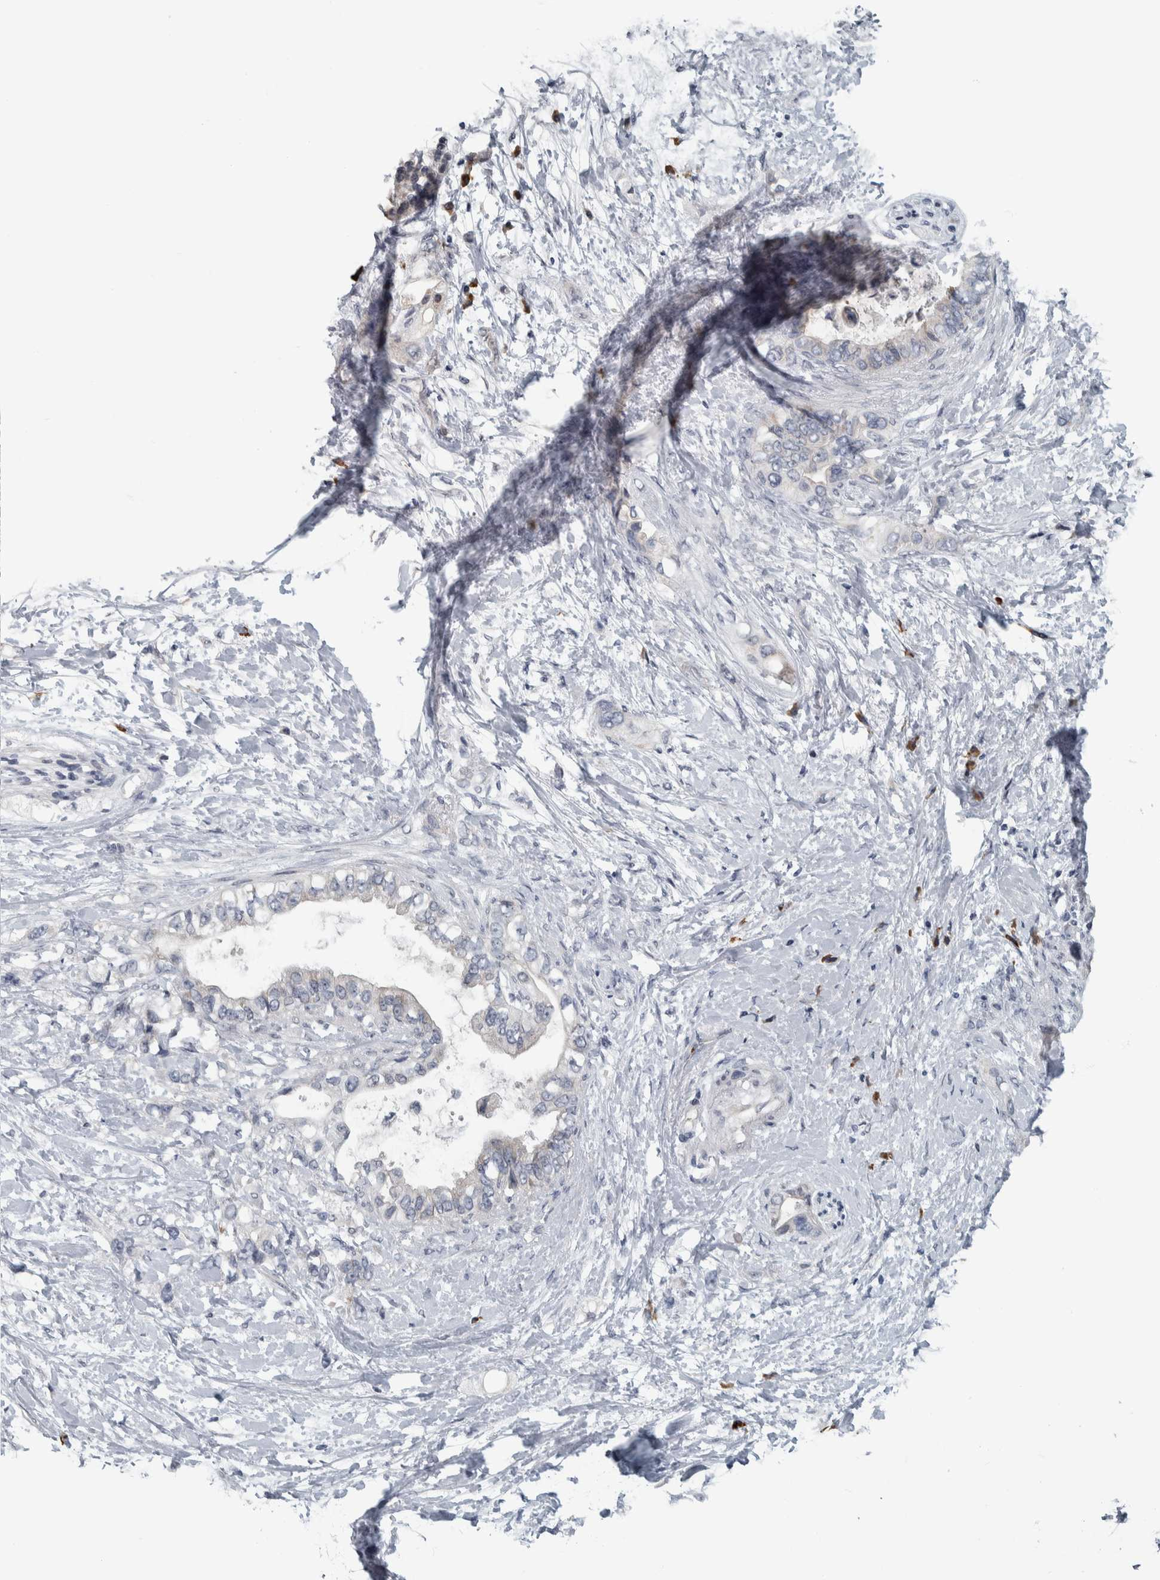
{"staining": {"intensity": "negative", "quantity": "none", "location": "none"}, "tissue": "pancreatic cancer", "cell_type": "Tumor cells", "image_type": "cancer", "snomed": [{"axis": "morphology", "description": "Adenocarcinoma, NOS"}, {"axis": "topography", "description": "Pancreas"}], "caption": "Protein analysis of adenocarcinoma (pancreatic) shows no significant staining in tumor cells. (Immunohistochemistry, brightfield microscopy, high magnification).", "gene": "CAVIN4", "patient": {"sex": "female", "age": 56}}